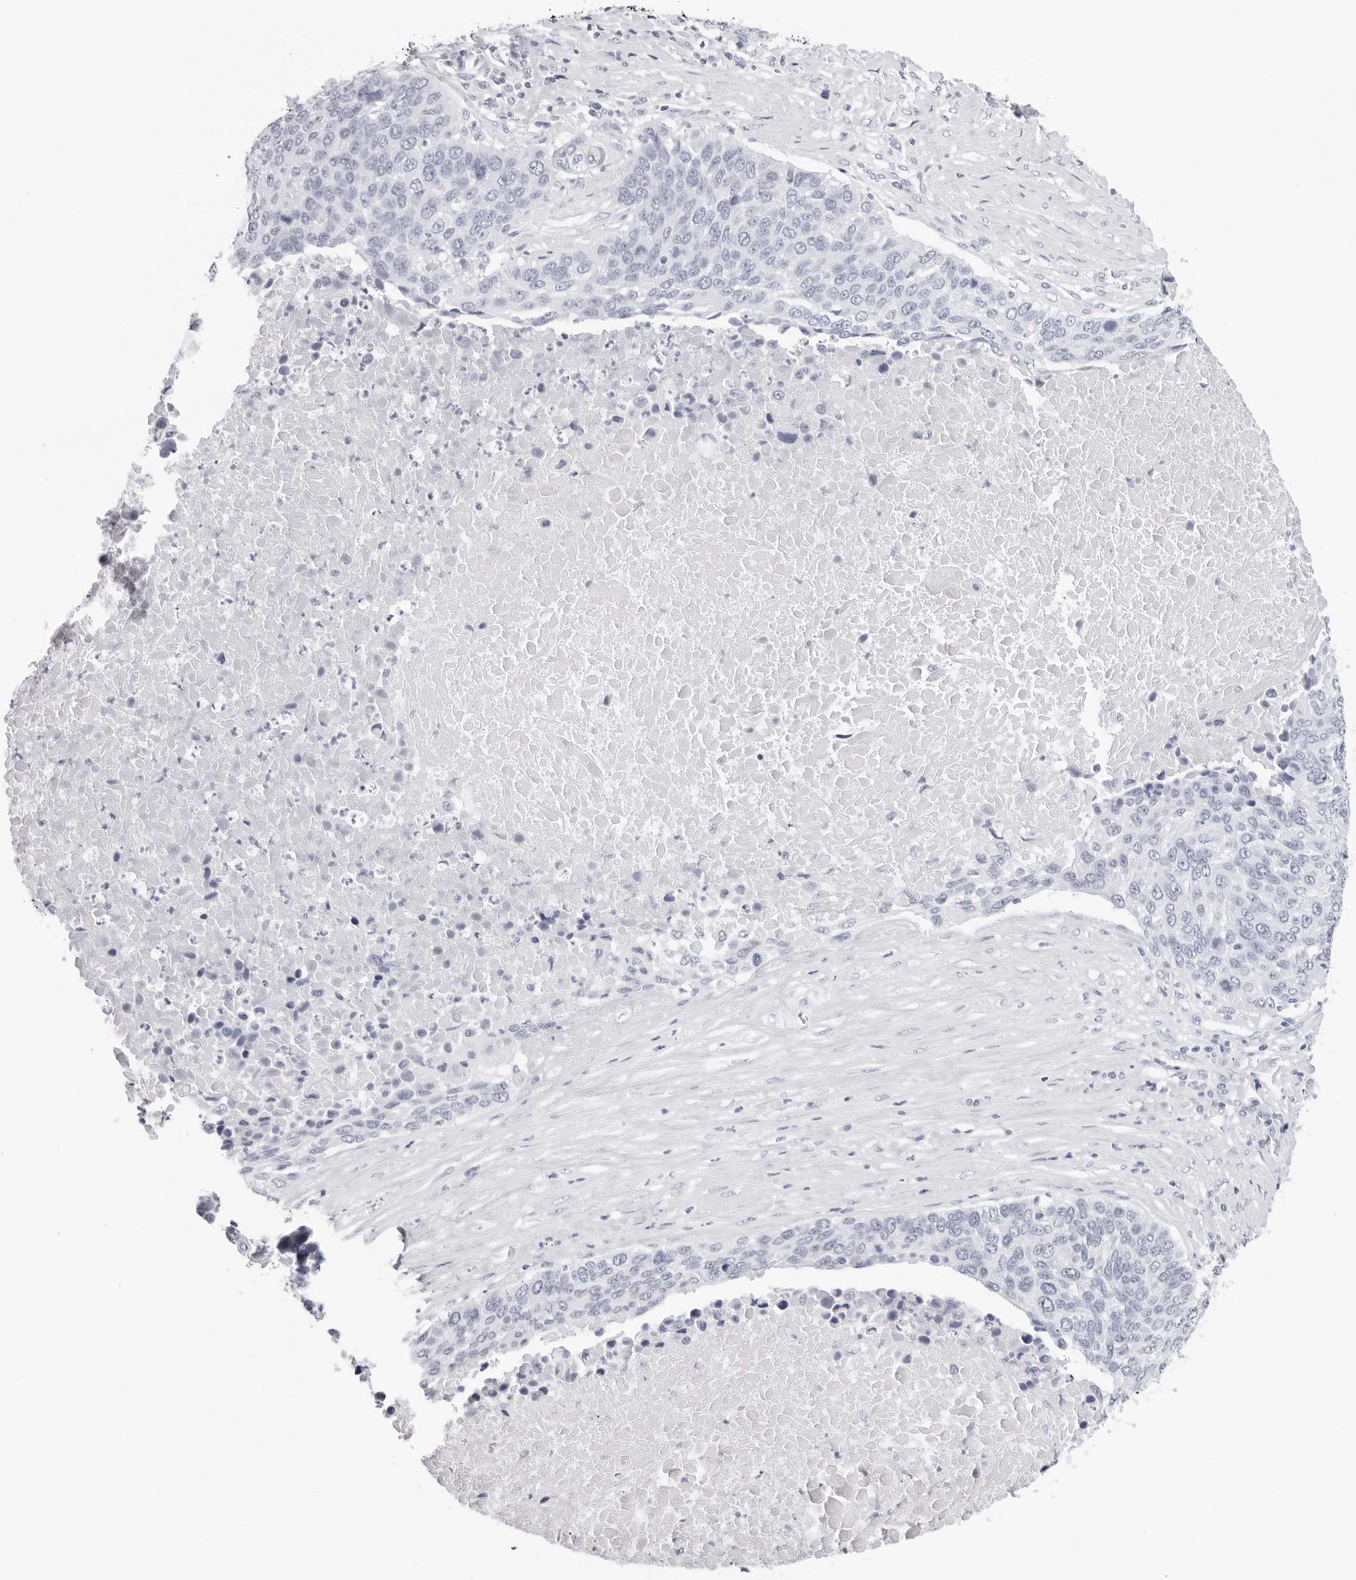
{"staining": {"intensity": "negative", "quantity": "none", "location": "none"}, "tissue": "lung cancer", "cell_type": "Tumor cells", "image_type": "cancer", "snomed": [{"axis": "morphology", "description": "Squamous cell carcinoma, NOS"}, {"axis": "topography", "description": "Lung"}], "caption": "A micrograph of human squamous cell carcinoma (lung) is negative for staining in tumor cells.", "gene": "AGMAT", "patient": {"sex": "male", "age": 66}}